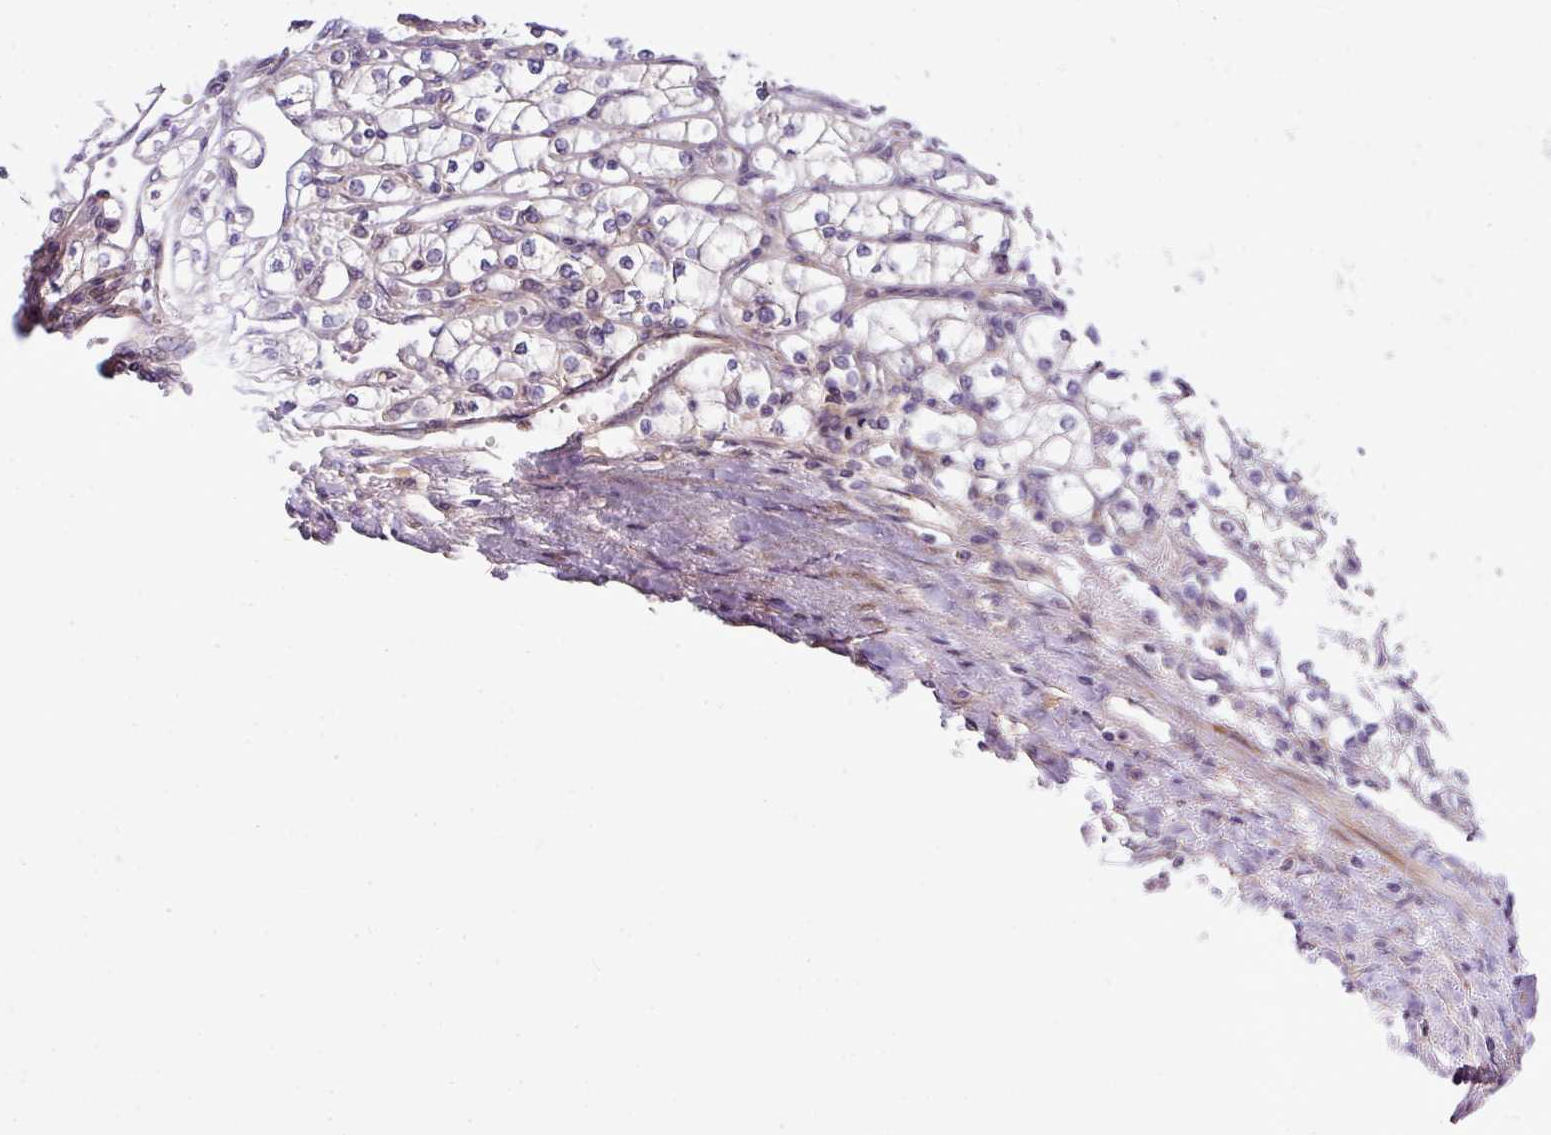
{"staining": {"intensity": "negative", "quantity": "none", "location": "none"}, "tissue": "renal cancer", "cell_type": "Tumor cells", "image_type": "cancer", "snomed": [{"axis": "morphology", "description": "Adenocarcinoma, NOS"}, {"axis": "topography", "description": "Kidney"}], "caption": "Human renal adenocarcinoma stained for a protein using immunohistochemistry exhibits no positivity in tumor cells.", "gene": "TM2D2", "patient": {"sex": "male", "age": 80}}